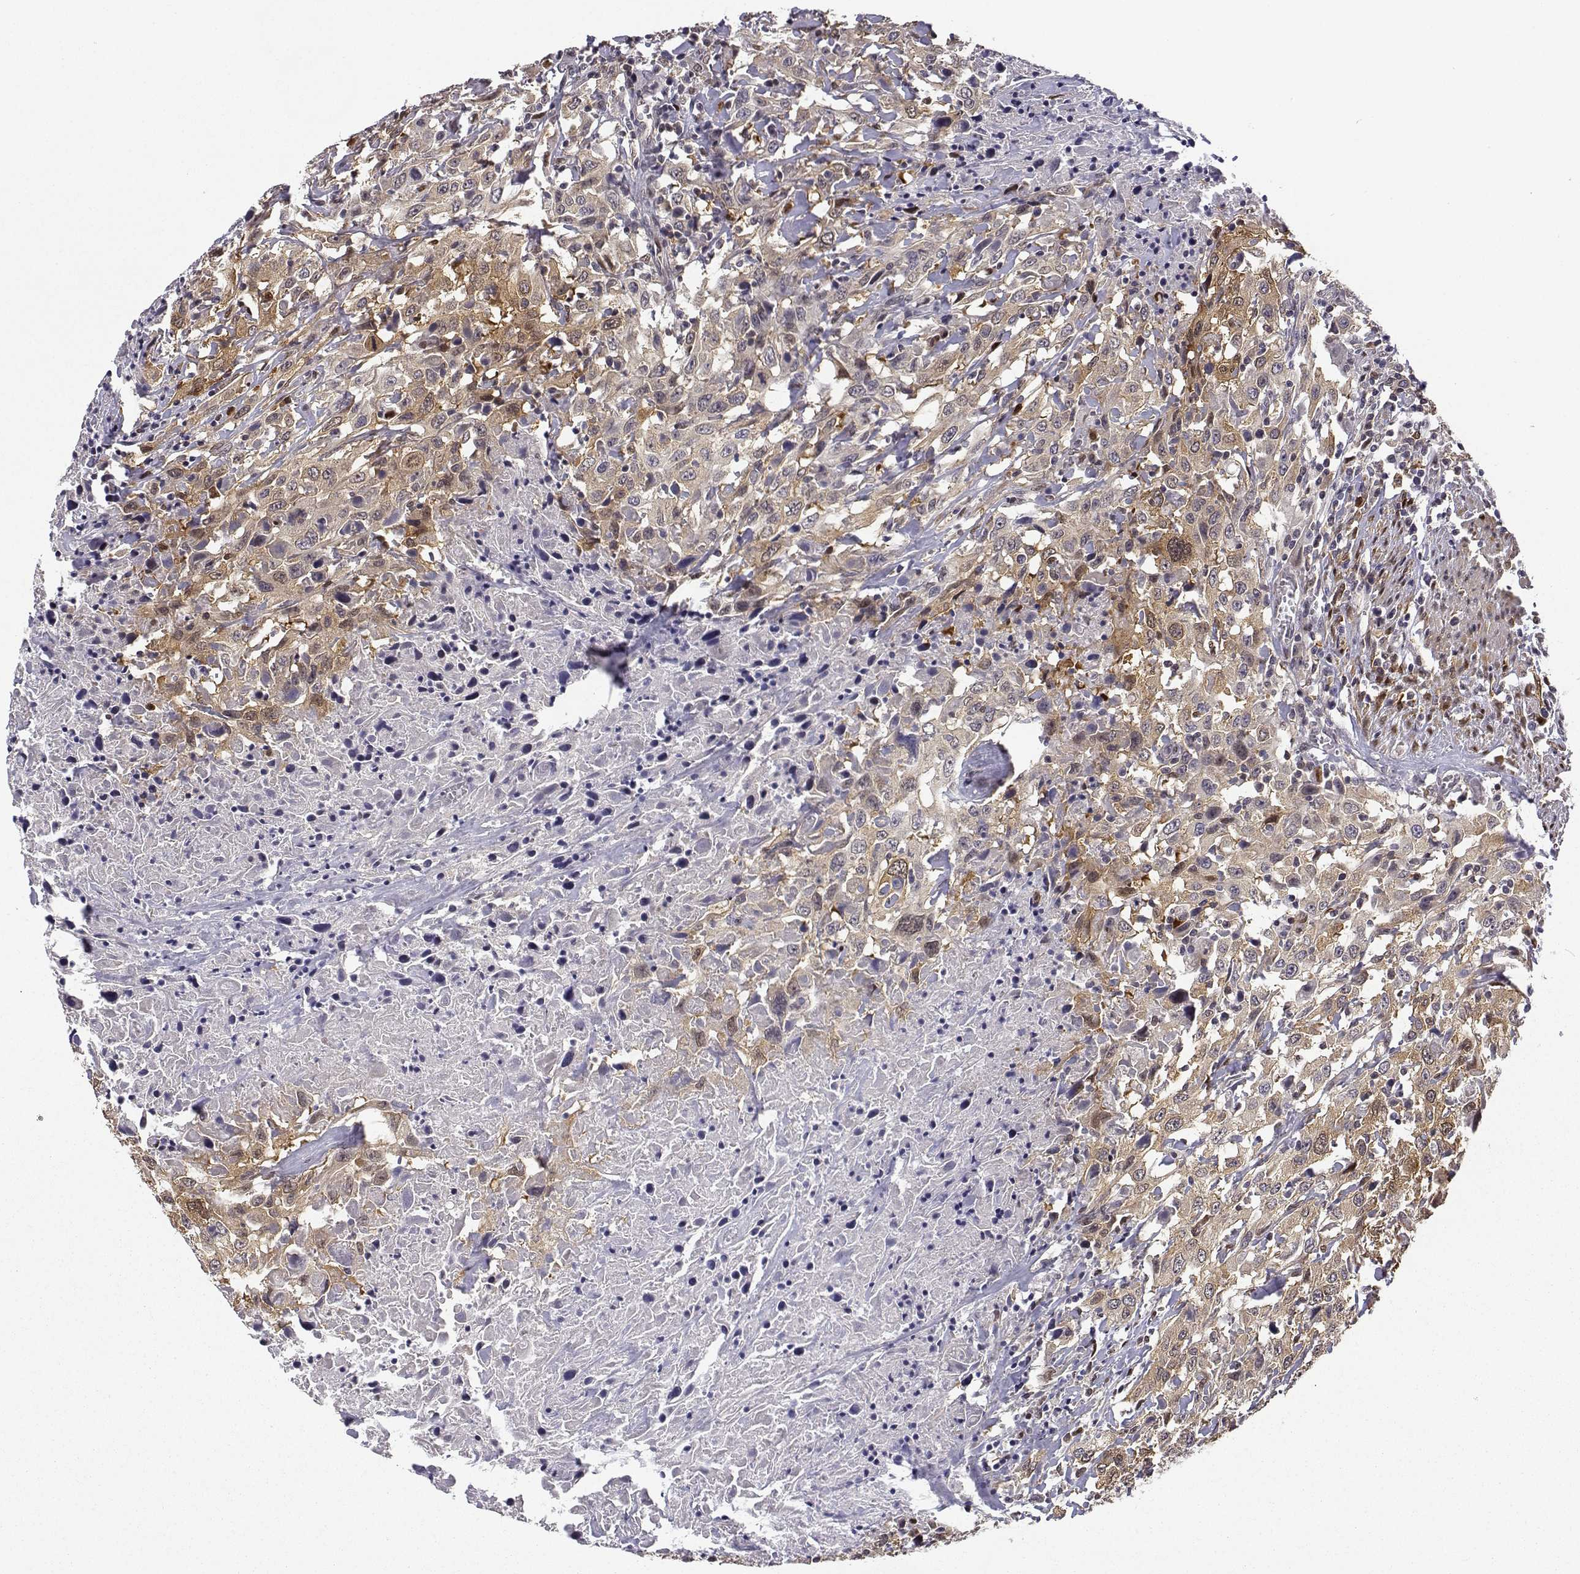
{"staining": {"intensity": "weak", "quantity": "25%-75%", "location": "cytoplasmic/membranous"}, "tissue": "urothelial cancer", "cell_type": "Tumor cells", "image_type": "cancer", "snomed": [{"axis": "morphology", "description": "Urothelial carcinoma, High grade"}, {"axis": "topography", "description": "Urinary bladder"}], "caption": "Human high-grade urothelial carcinoma stained for a protein (brown) displays weak cytoplasmic/membranous positive positivity in approximately 25%-75% of tumor cells.", "gene": "PHGDH", "patient": {"sex": "male", "age": 61}}